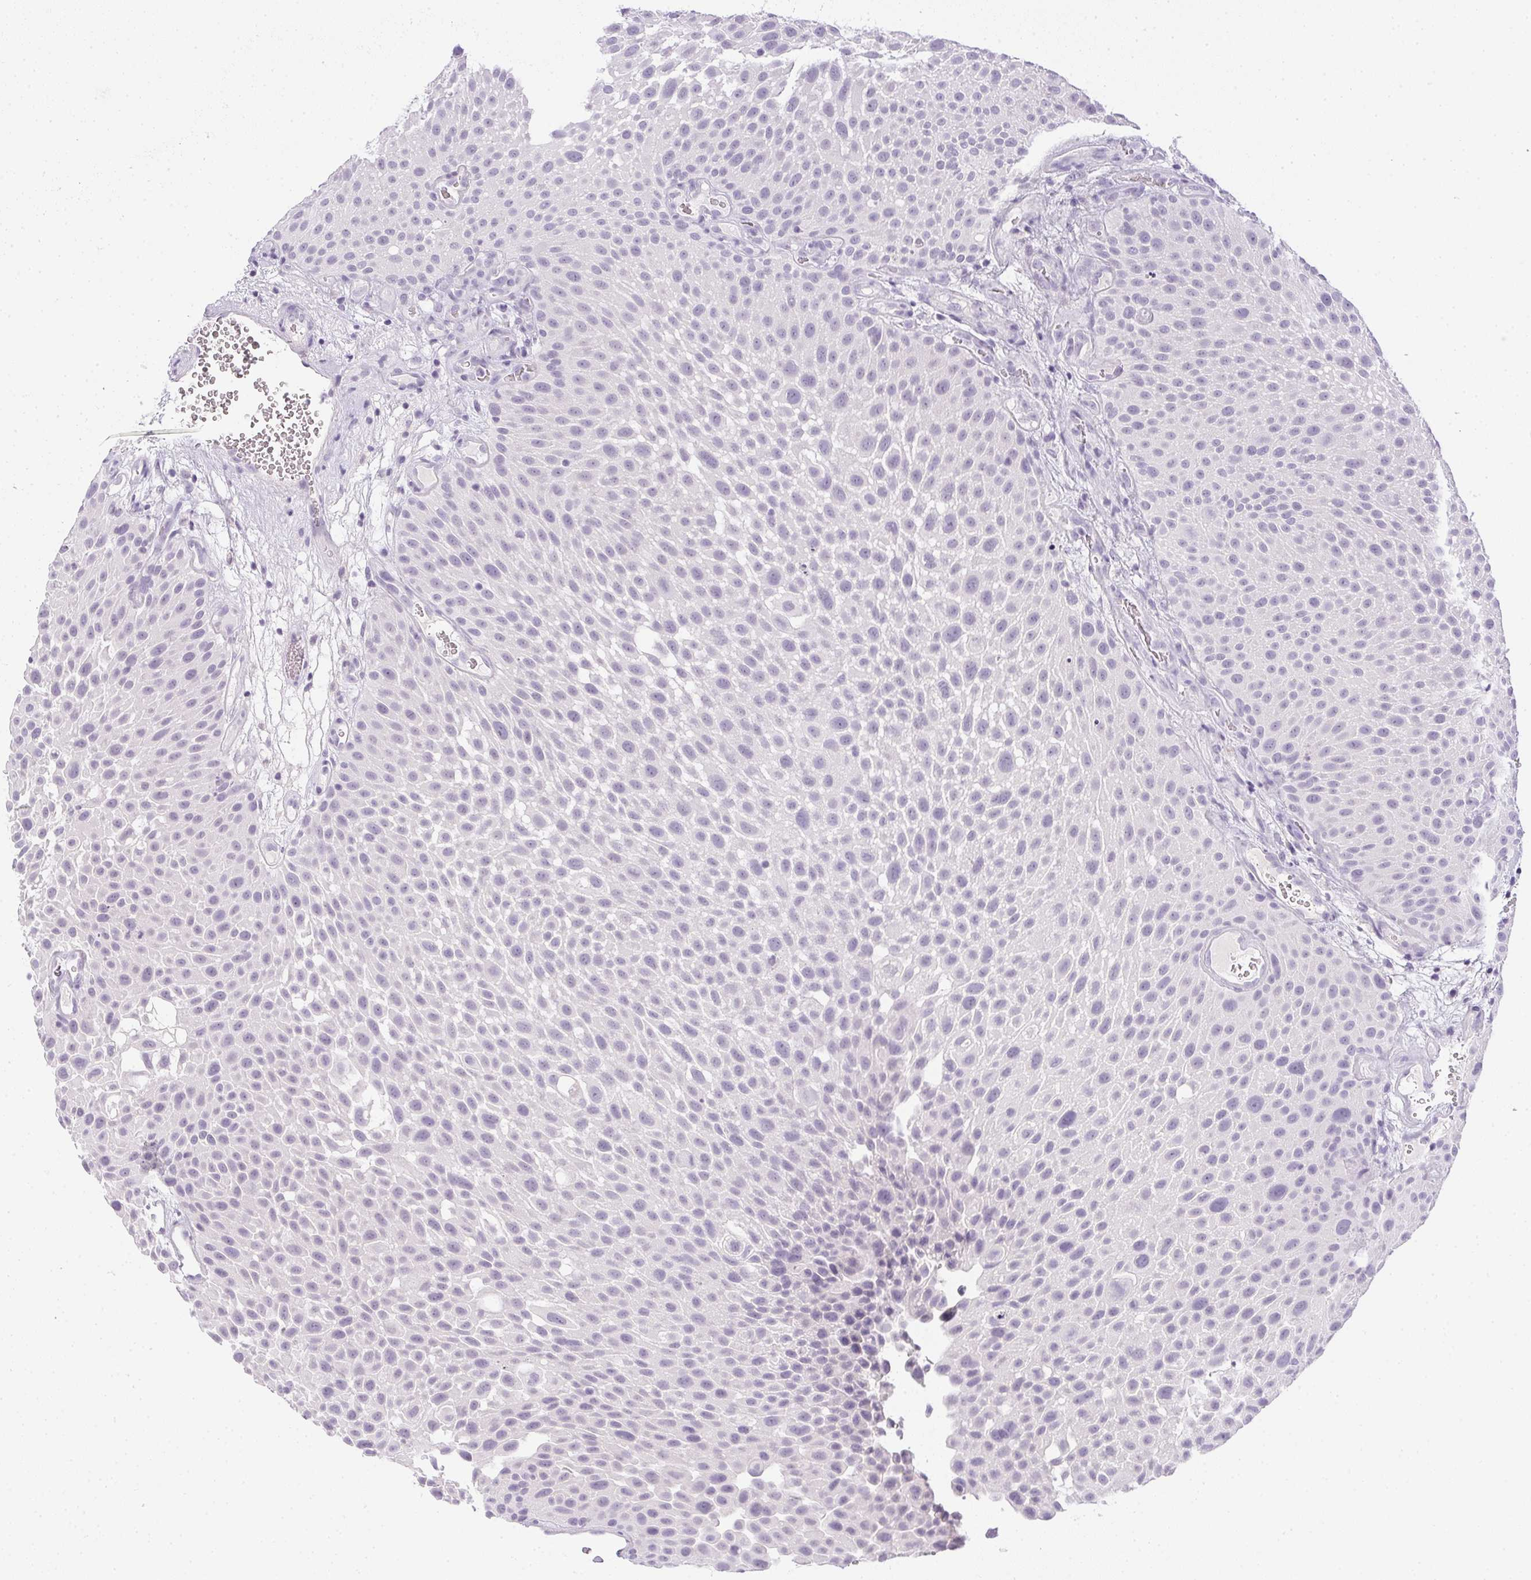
{"staining": {"intensity": "negative", "quantity": "none", "location": "none"}, "tissue": "urothelial cancer", "cell_type": "Tumor cells", "image_type": "cancer", "snomed": [{"axis": "morphology", "description": "Urothelial carcinoma, Low grade"}, {"axis": "topography", "description": "Urinary bladder"}], "caption": "Tumor cells are negative for brown protein staining in urothelial cancer. The staining is performed using DAB (3,3'-diaminobenzidine) brown chromogen with nuclei counter-stained in using hematoxylin.", "gene": "PPY", "patient": {"sex": "male", "age": 72}}